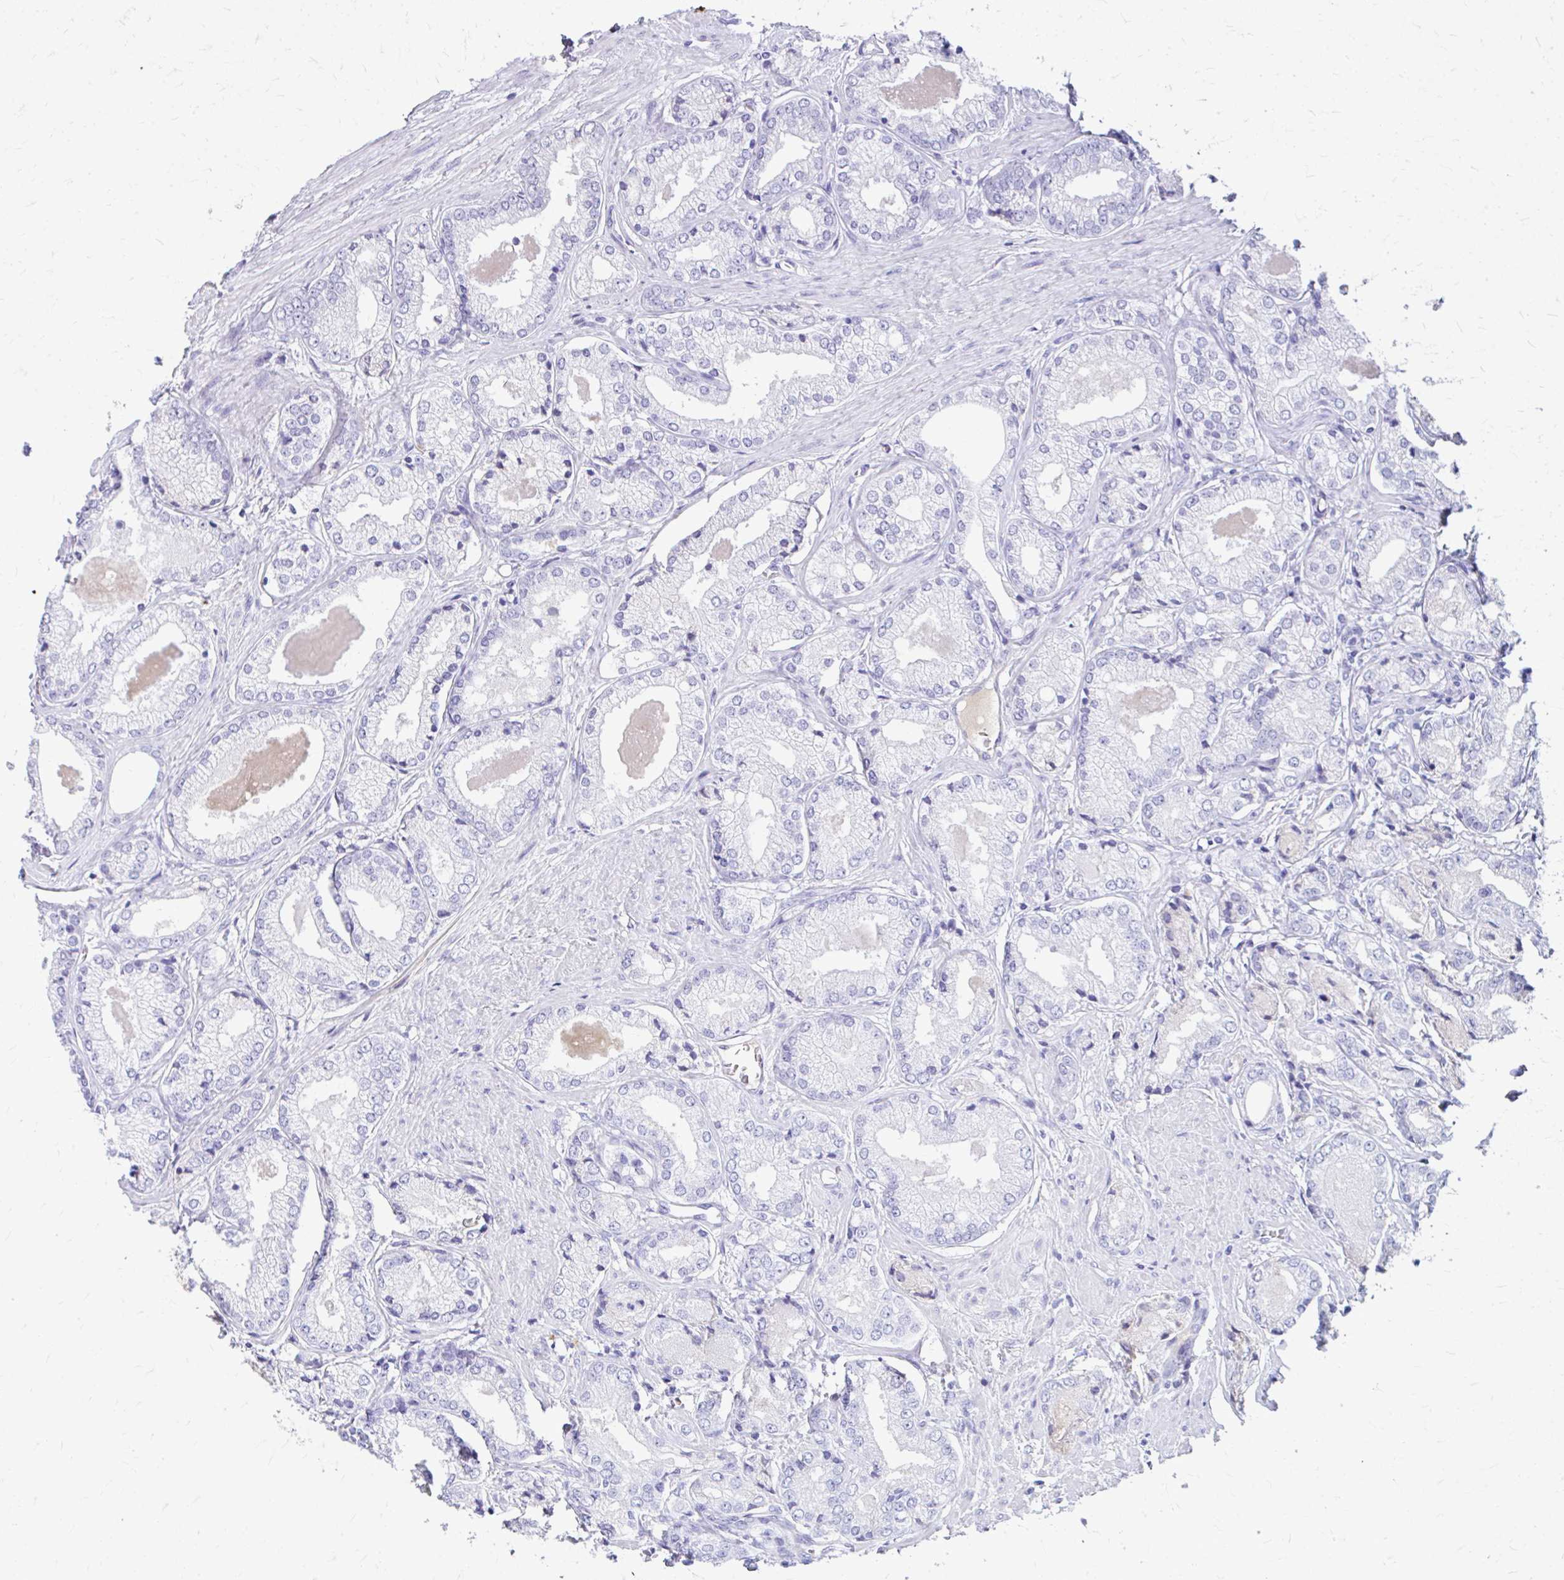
{"staining": {"intensity": "negative", "quantity": "none", "location": "none"}, "tissue": "prostate cancer", "cell_type": "Tumor cells", "image_type": "cancer", "snomed": [{"axis": "morphology", "description": "Adenocarcinoma, NOS"}, {"axis": "morphology", "description": "Adenocarcinoma, Low grade"}, {"axis": "topography", "description": "Prostate"}], "caption": "Immunohistochemical staining of prostate cancer reveals no significant expression in tumor cells.", "gene": "CFH", "patient": {"sex": "male", "age": 68}}